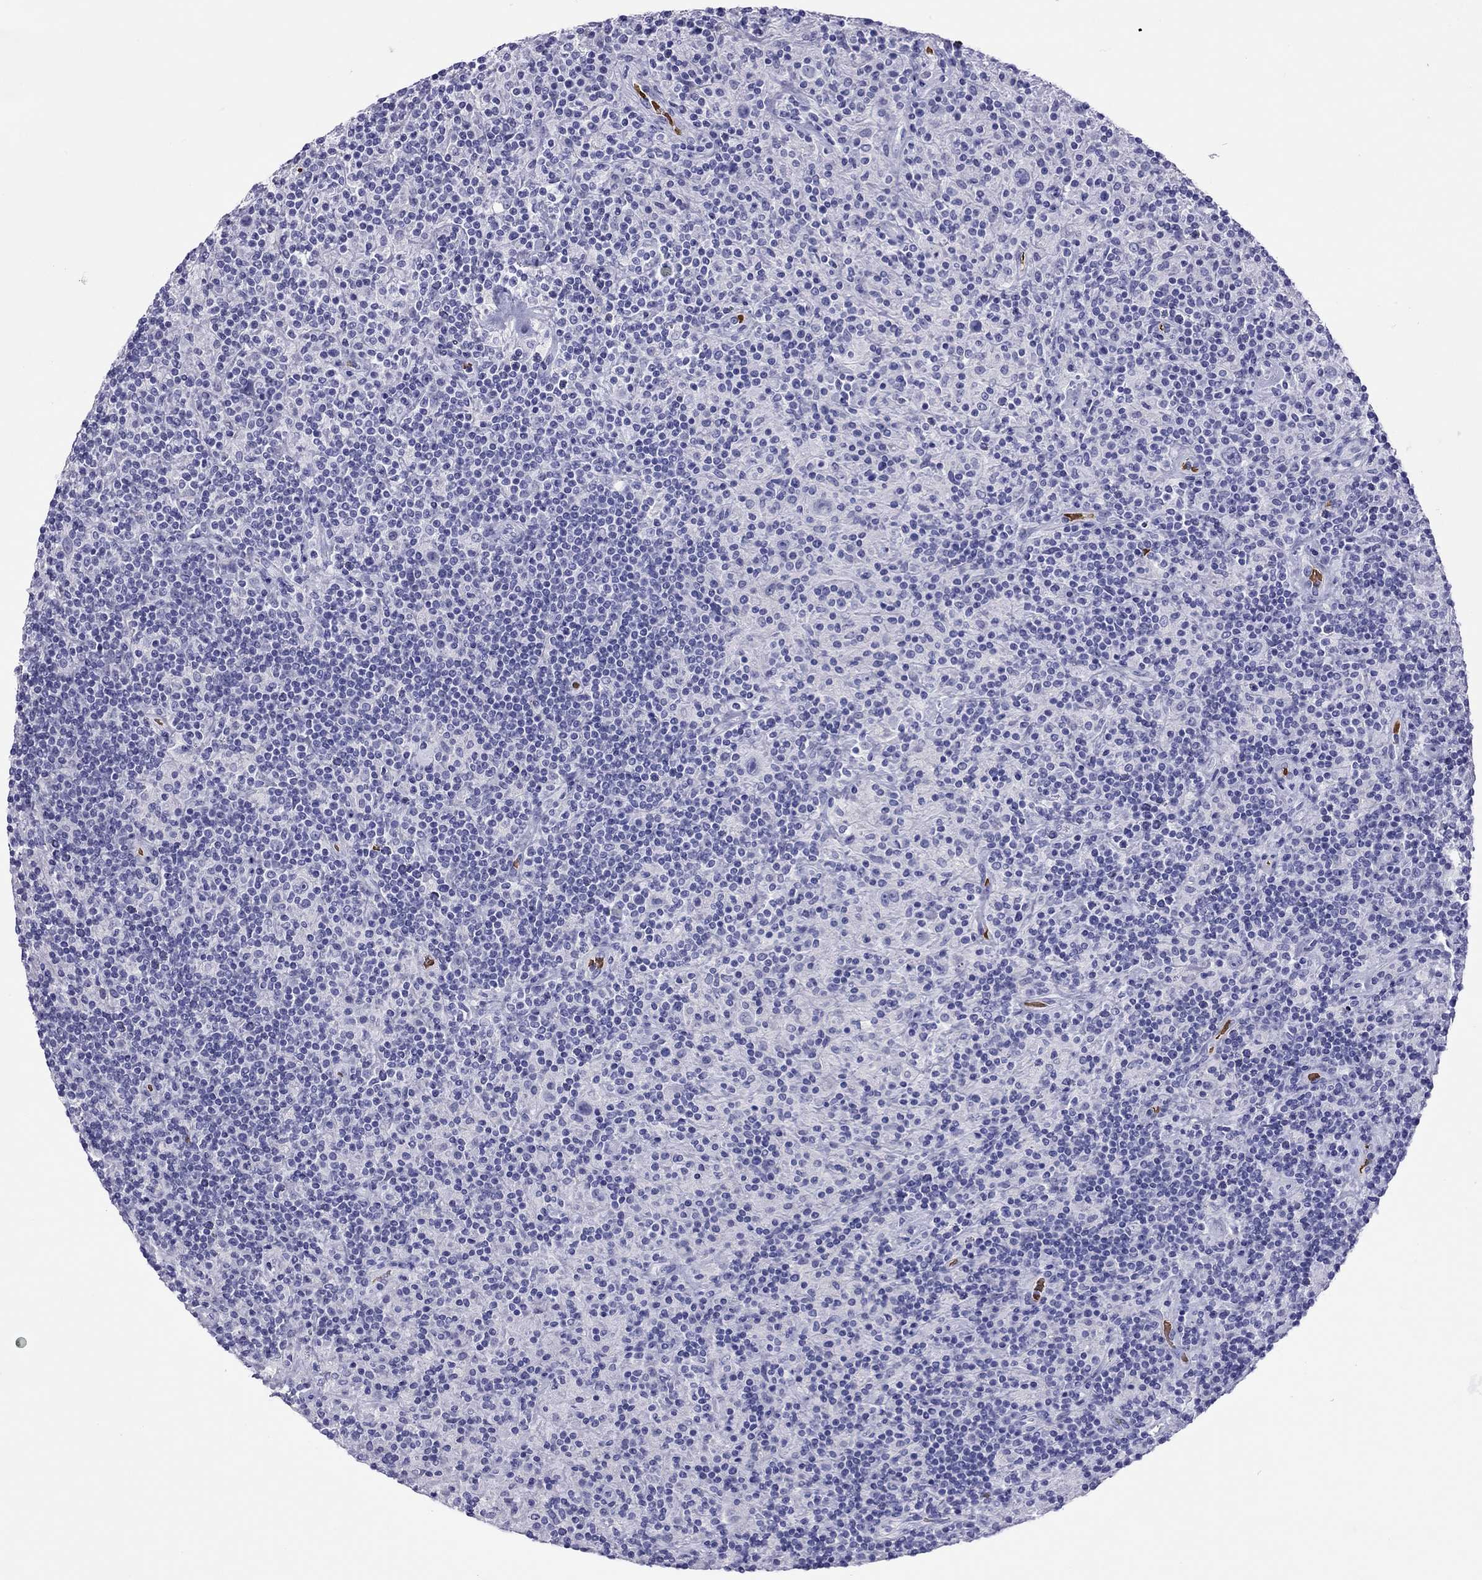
{"staining": {"intensity": "negative", "quantity": "none", "location": "none"}, "tissue": "lymphoma", "cell_type": "Tumor cells", "image_type": "cancer", "snomed": [{"axis": "morphology", "description": "Hodgkin's disease, NOS"}, {"axis": "topography", "description": "Lymph node"}], "caption": "Immunohistochemistry histopathology image of neoplastic tissue: Hodgkin's disease stained with DAB (3,3'-diaminobenzidine) reveals no significant protein positivity in tumor cells.", "gene": "PTPRN", "patient": {"sex": "male", "age": 70}}